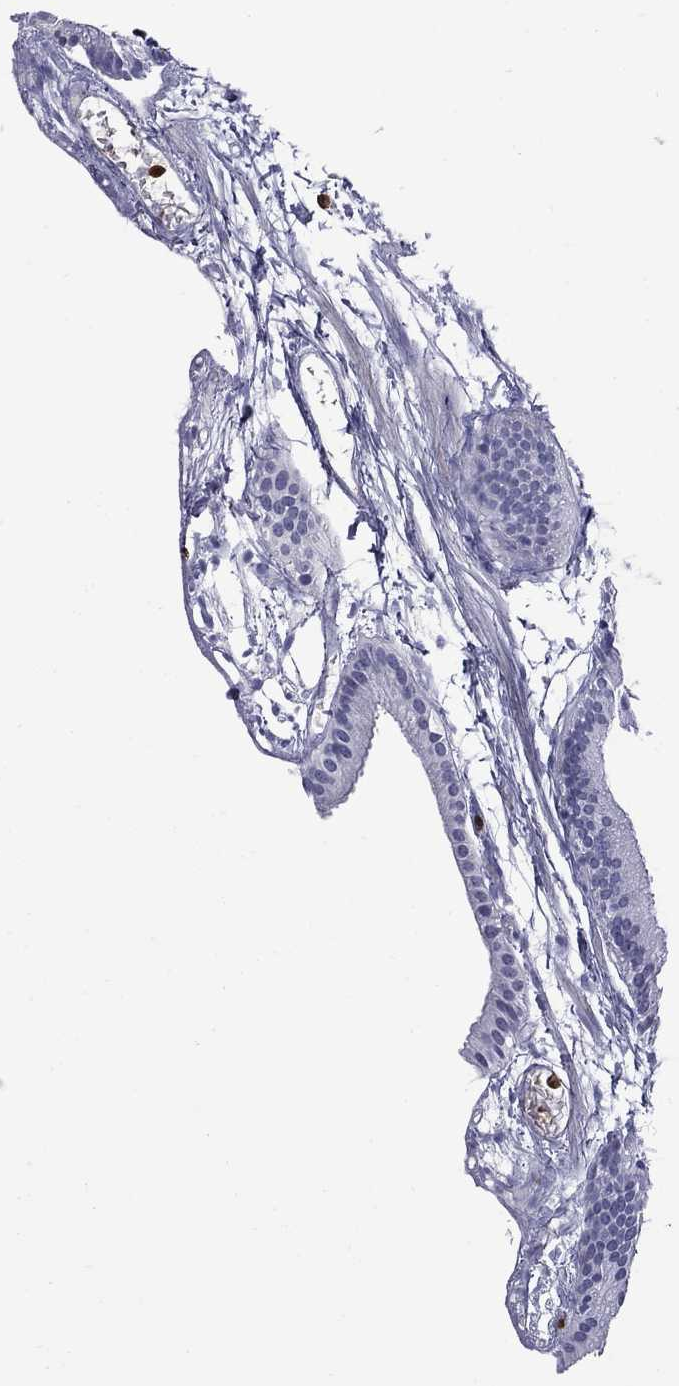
{"staining": {"intensity": "negative", "quantity": "none", "location": "none"}, "tissue": "gallbladder", "cell_type": "Glandular cells", "image_type": "normal", "snomed": [{"axis": "morphology", "description": "Normal tissue, NOS"}, {"axis": "topography", "description": "Gallbladder"}], "caption": "A histopathology image of human gallbladder is negative for staining in glandular cells. (Immunohistochemistry (ihc), brightfield microscopy, high magnification).", "gene": "TRIM29", "patient": {"sex": "female", "age": 45}}